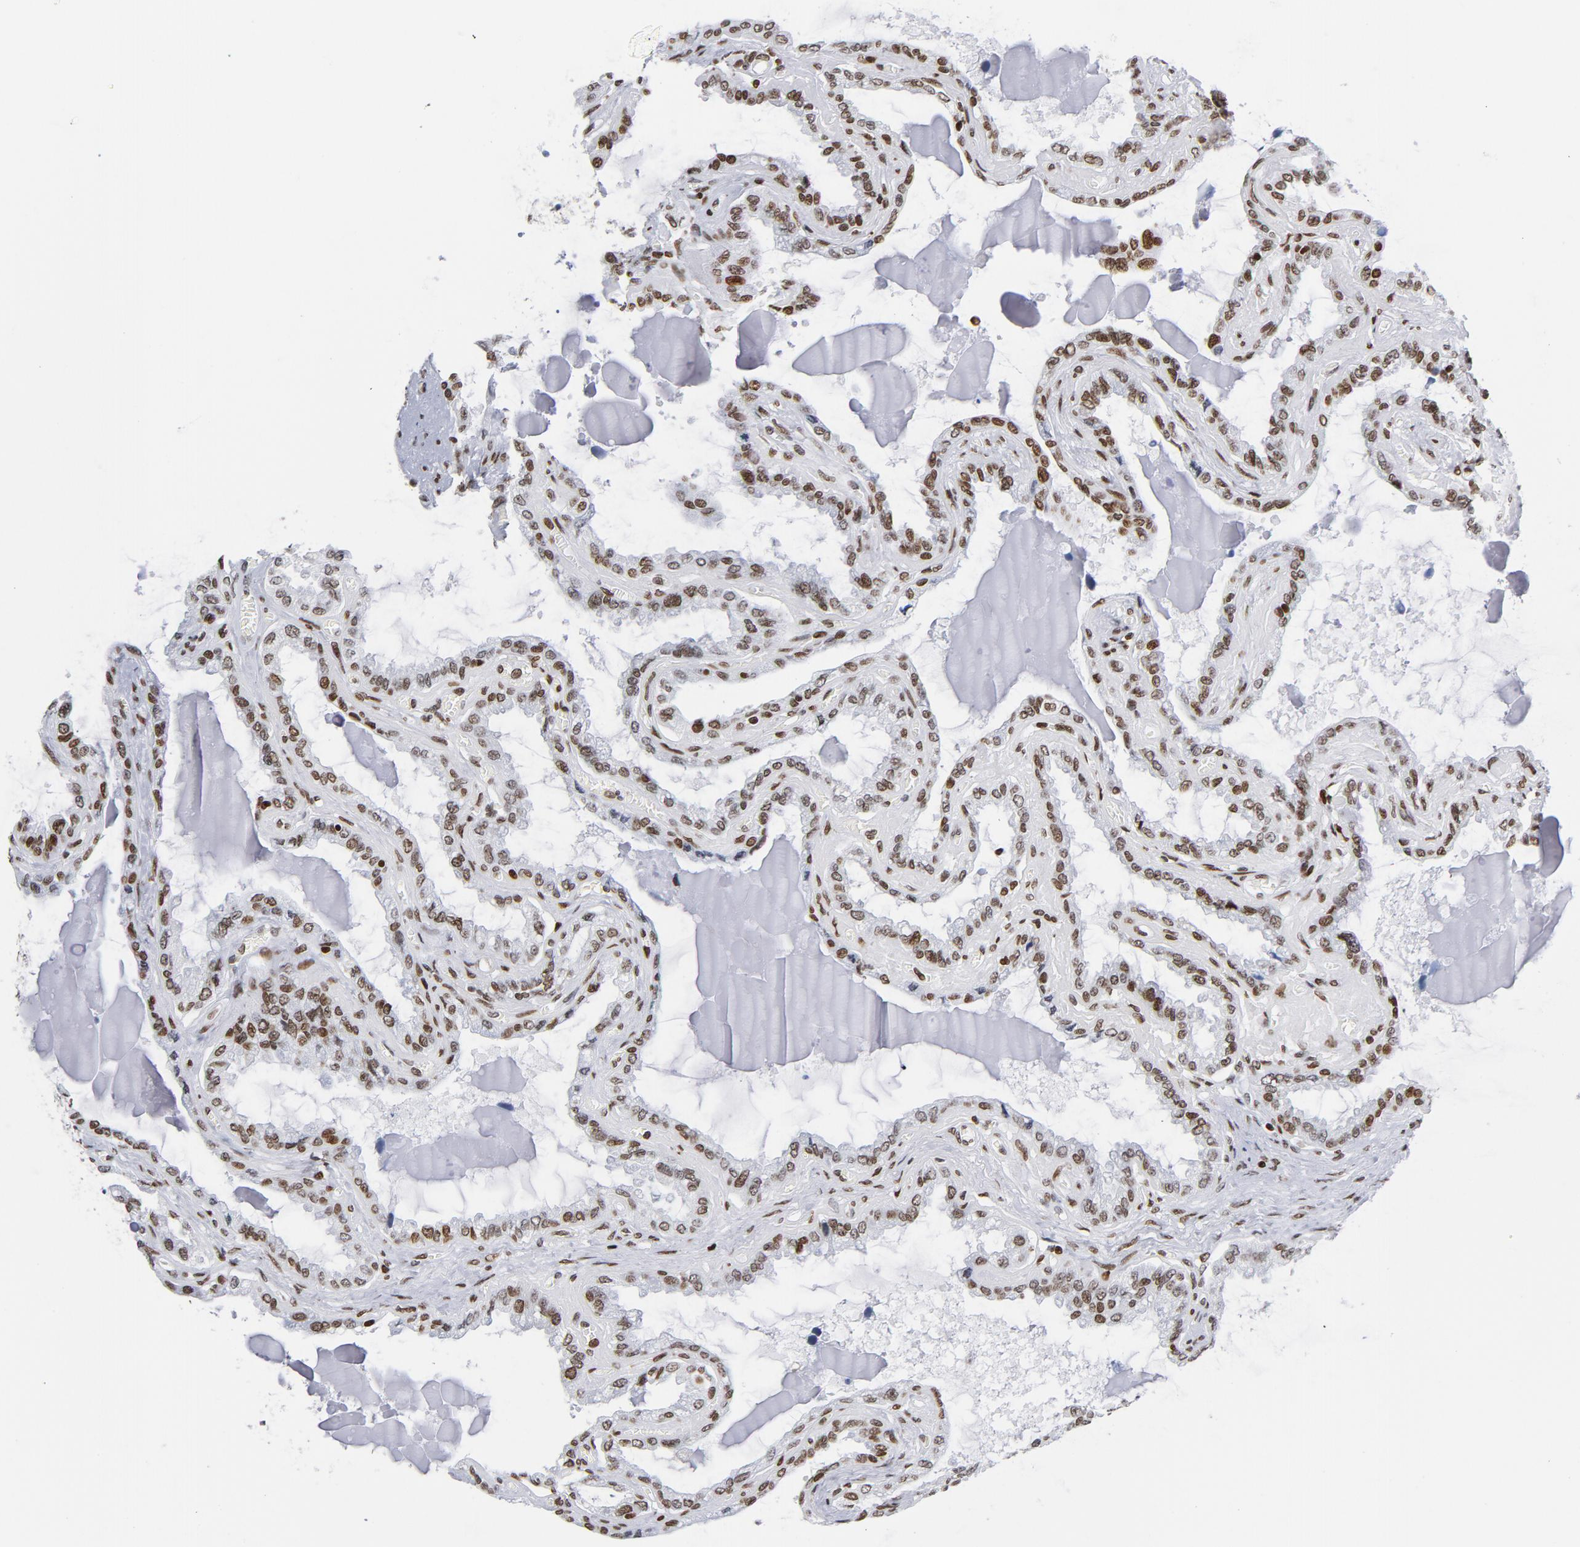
{"staining": {"intensity": "moderate", "quantity": ">75%", "location": "nuclear"}, "tissue": "seminal vesicle", "cell_type": "Glandular cells", "image_type": "normal", "snomed": [{"axis": "morphology", "description": "Normal tissue, NOS"}, {"axis": "morphology", "description": "Inflammation, NOS"}, {"axis": "topography", "description": "Urinary bladder"}, {"axis": "topography", "description": "Prostate"}, {"axis": "topography", "description": "Seminal veicle"}], "caption": "Seminal vesicle stained with DAB immunohistochemistry (IHC) exhibits medium levels of moderate nuclear expression in approximately >75% of glandular cells.", "gene": "TOP2B", "patient": {"sex": "male", "age": 82}}